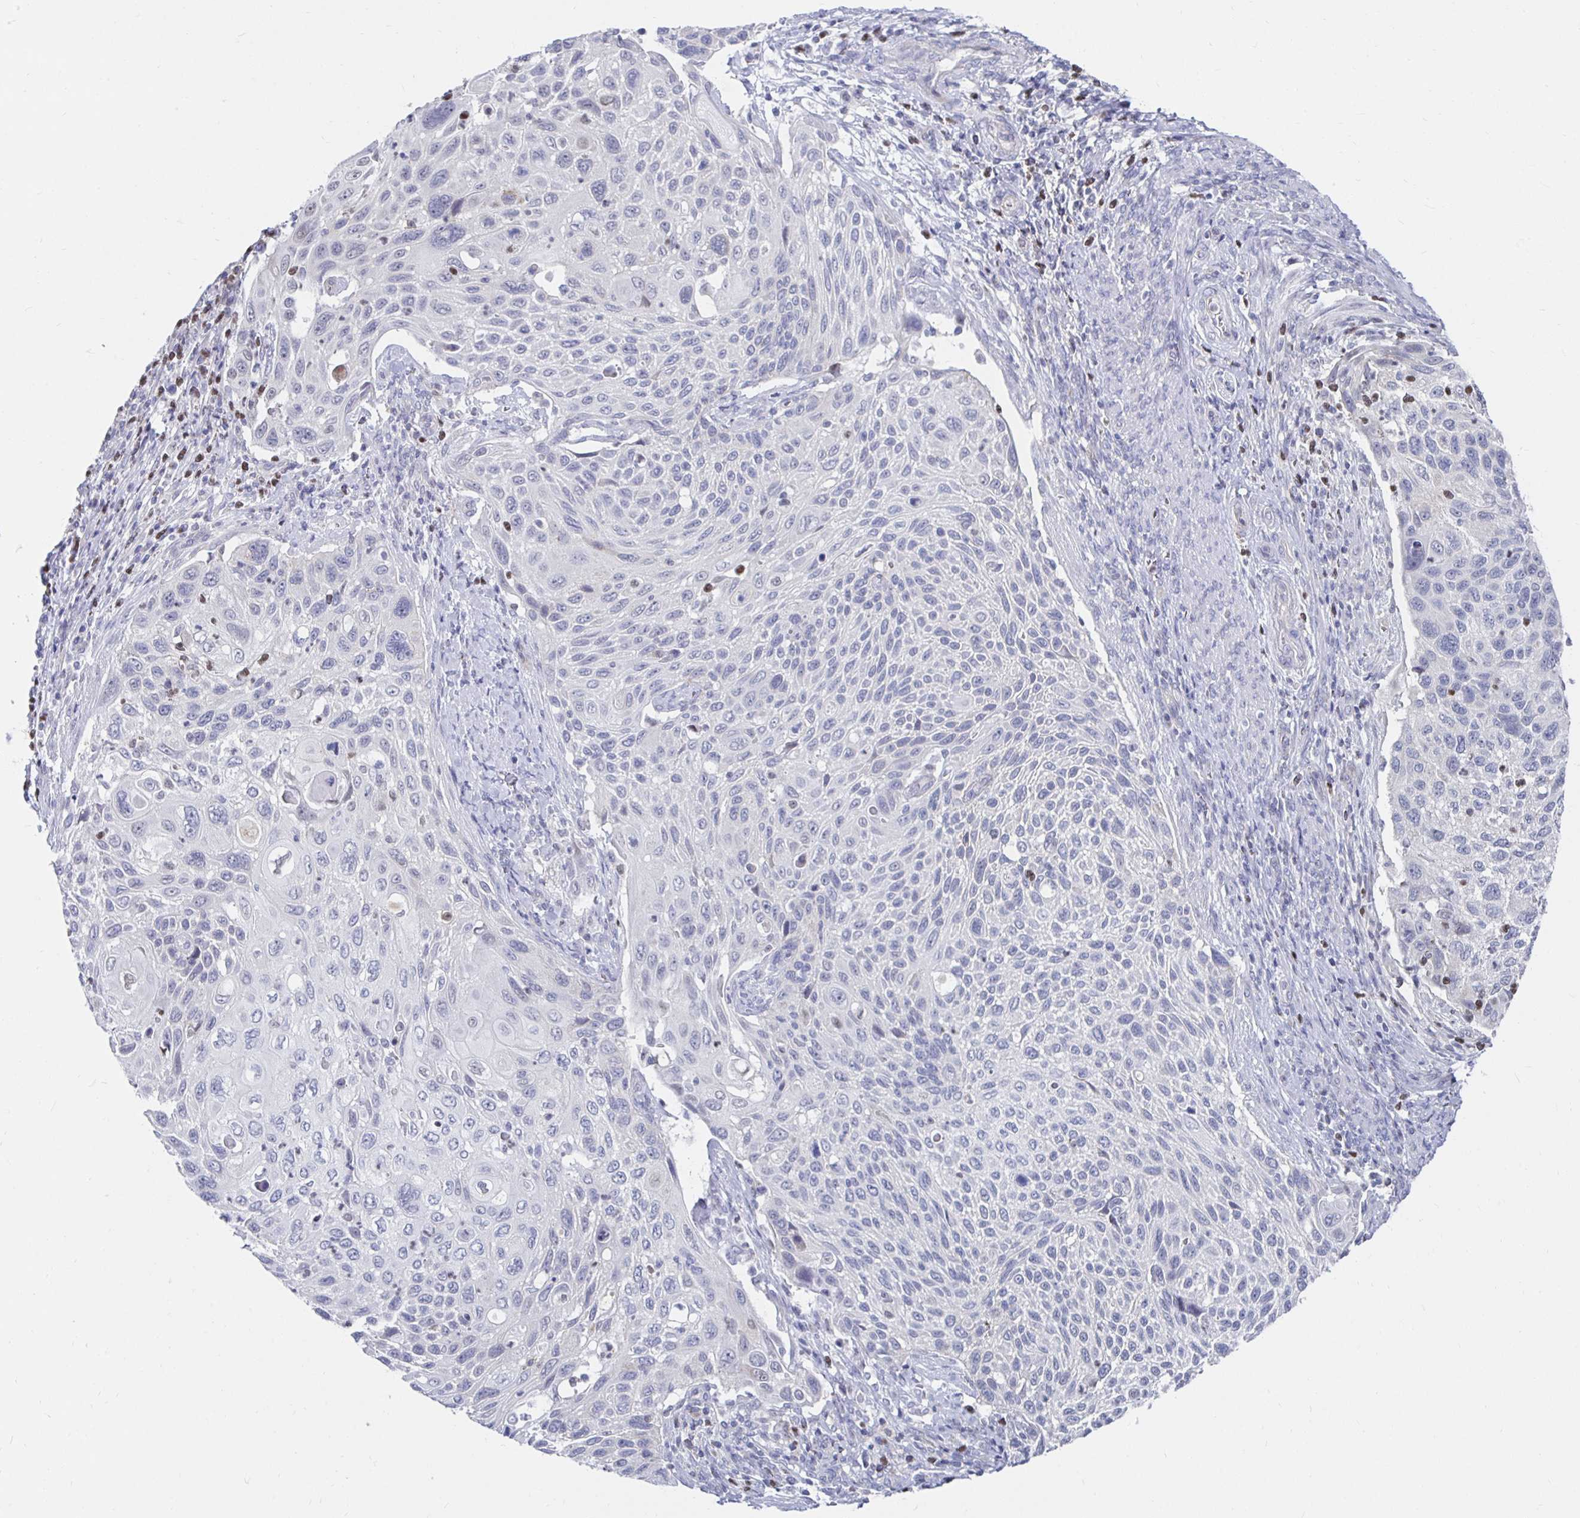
{"staining": {"intensity": "negative", "quantity": "none", "location": "none"}, "tissue": "cervical cancer", "cell_type": "Tumor cells", "image_type": "cancer", "snomed": [{"axis": "morphology", "description": "Squamous cell carcinoma, NOS"}, {"axis": "topography", "description": "Cervix"}], "caption": "The image exhibits no significant staining in tumor cells of cervical squamous cell carcinoma.", "gene": "NOCT", "patient": {"sex": "female", "age": 70}}